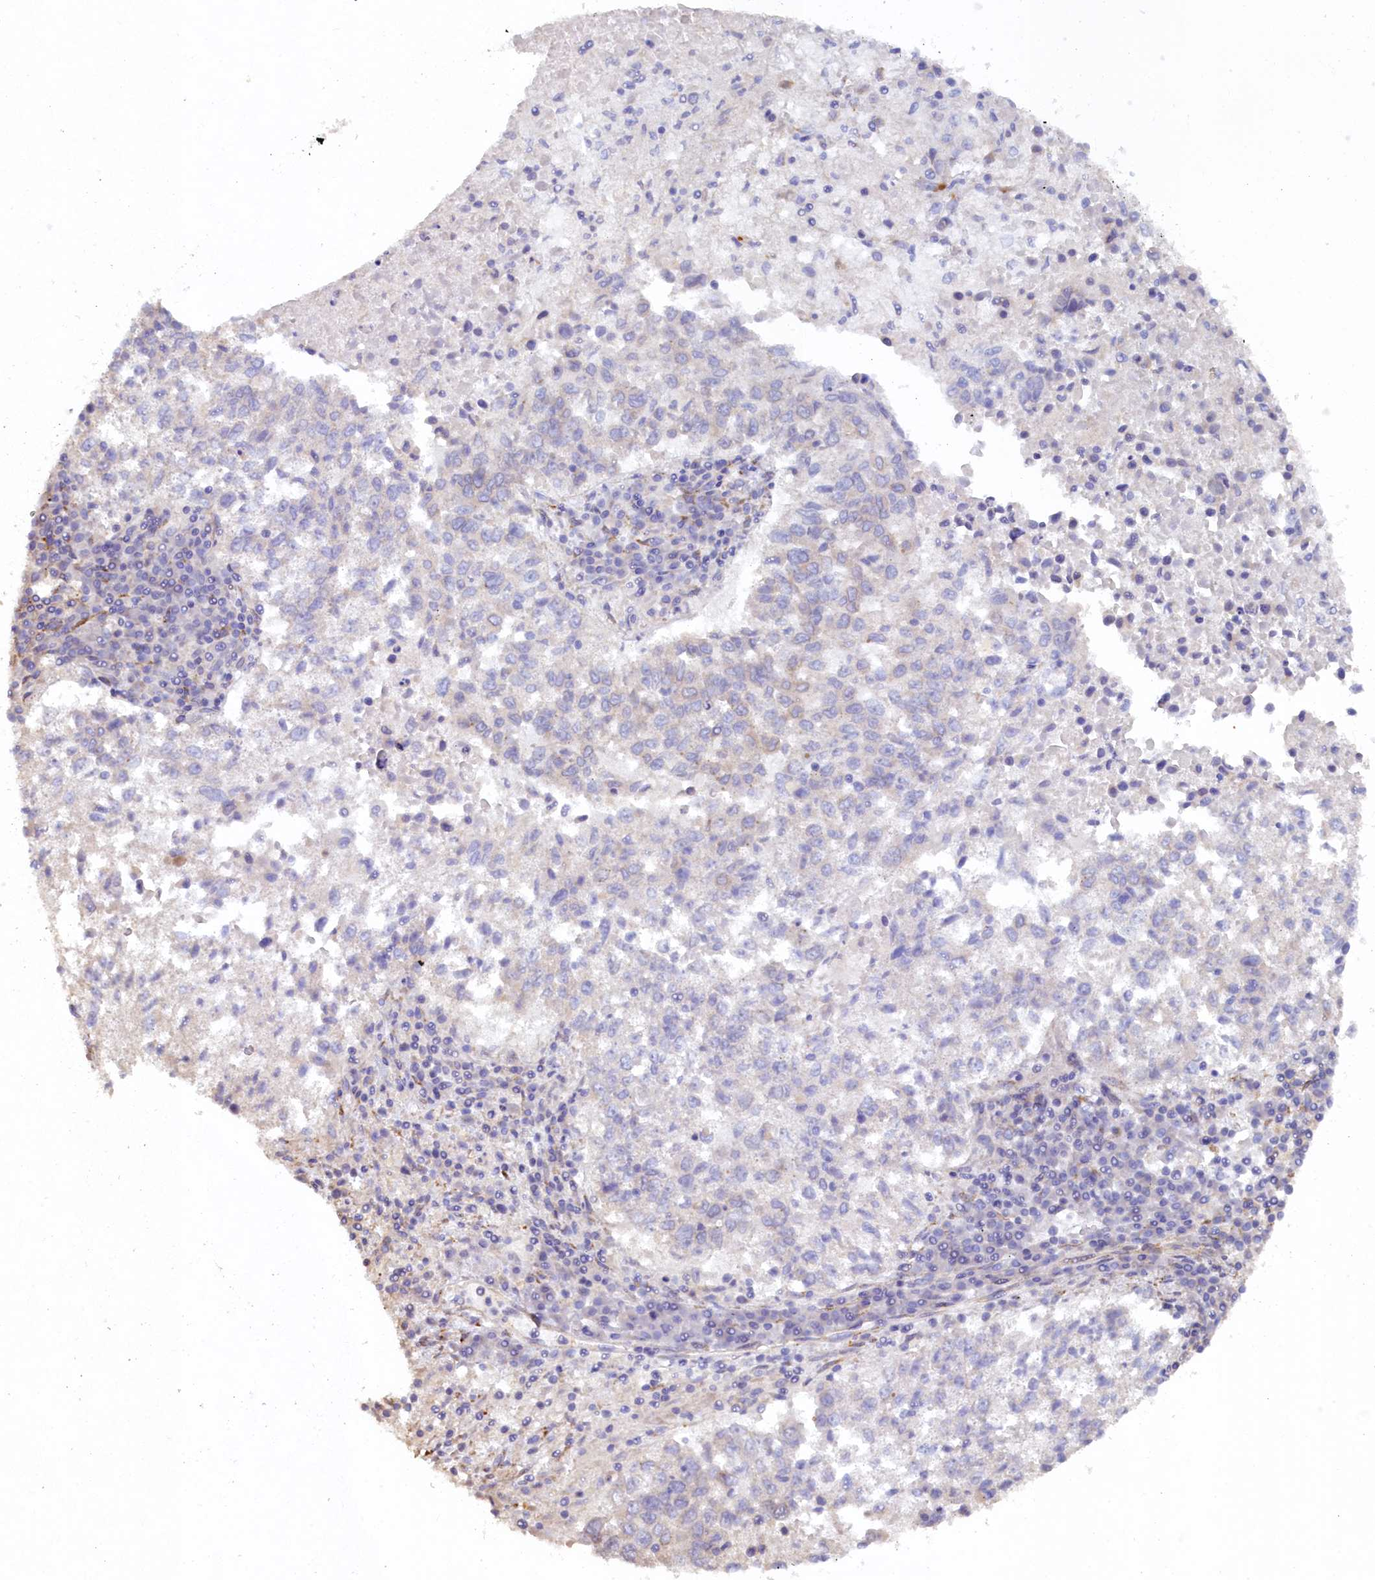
{"staining": {"intensity": "negative", "quantity": "none", "location": "none"}, "tissue": "lung cancer", "cell_type": "Tumor cells", "image_type": "cancer", "snomed": [{"axis": "morphology", "description": "Squamous cell carcinoma, NOS"}, {"axis": "topography", "description": "Lung"}], "caption": "The immunohistochemistry (IHC) photomicrograph has no significant positivity in tumor cells of lung cancer (squamous cell carcinoma) tissue. (Immunohistochemistry (ihc), brightfield microscopy, high magnification).", "gene": "POGLUT3", "patient": {"sex": "male", "age": 73}}